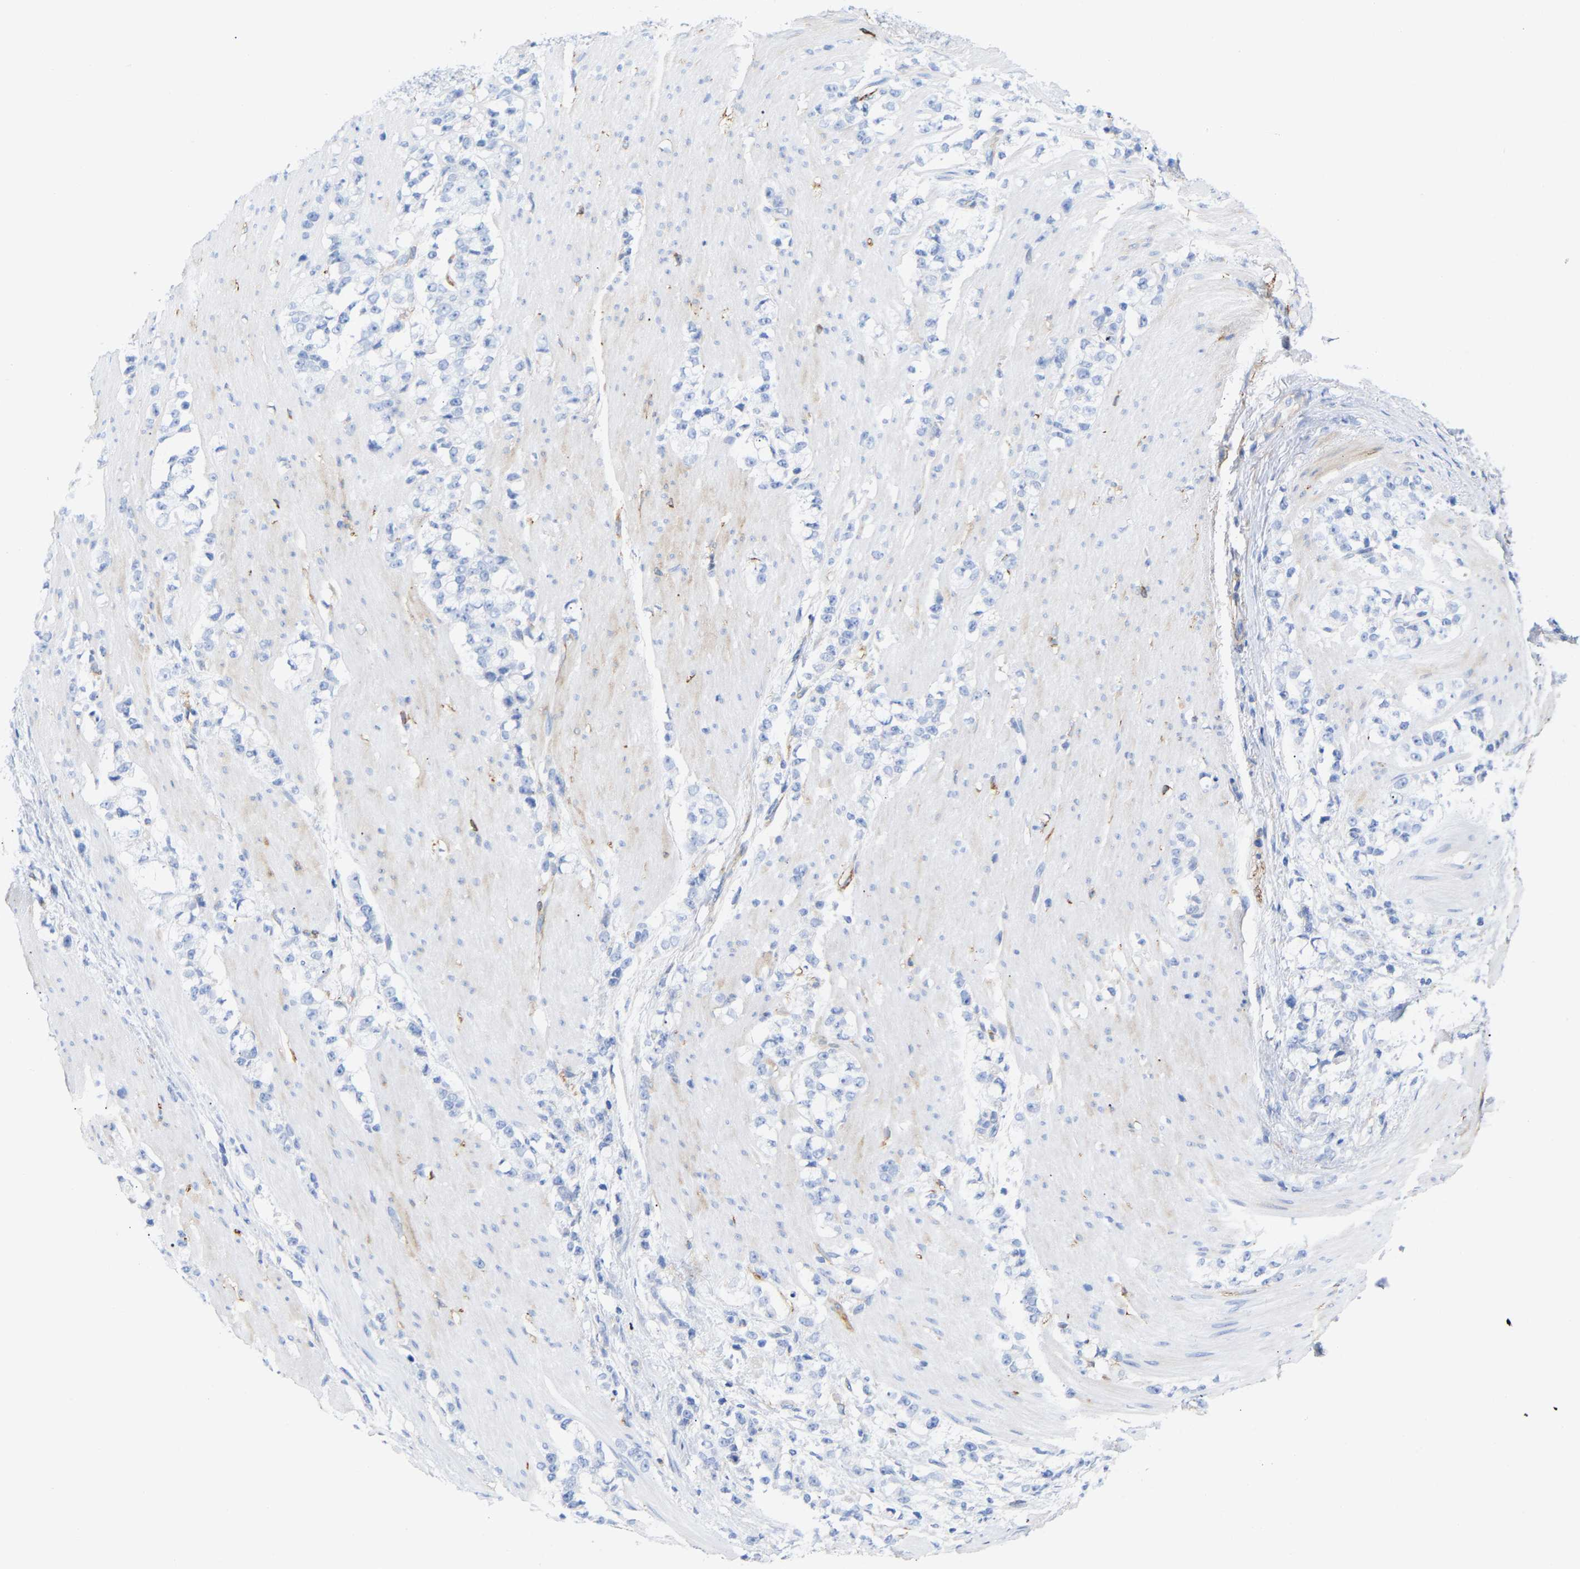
{"staining": {"intensity": "negative", "quantity": "none", "location": "none"}, "tissue": "stomach cancer", "cell_type": "Tumor cells", "image_type": "cancer", "snomed": [{"axis": "morphology", "description": "Adenocarcinoma, NOS"}, {"axis": "topography", "description": "Stomach, lower"}], "caption": "Tumor cells are negative for protein expression in human stomach cancer. (Stains: DAB immunohistochemistry with hematoxylin counter stain, Microscopy: brightfield microscopy at high magnification).", "gene": "AMPH", "patient": {"sex": "male", "age": 88}}